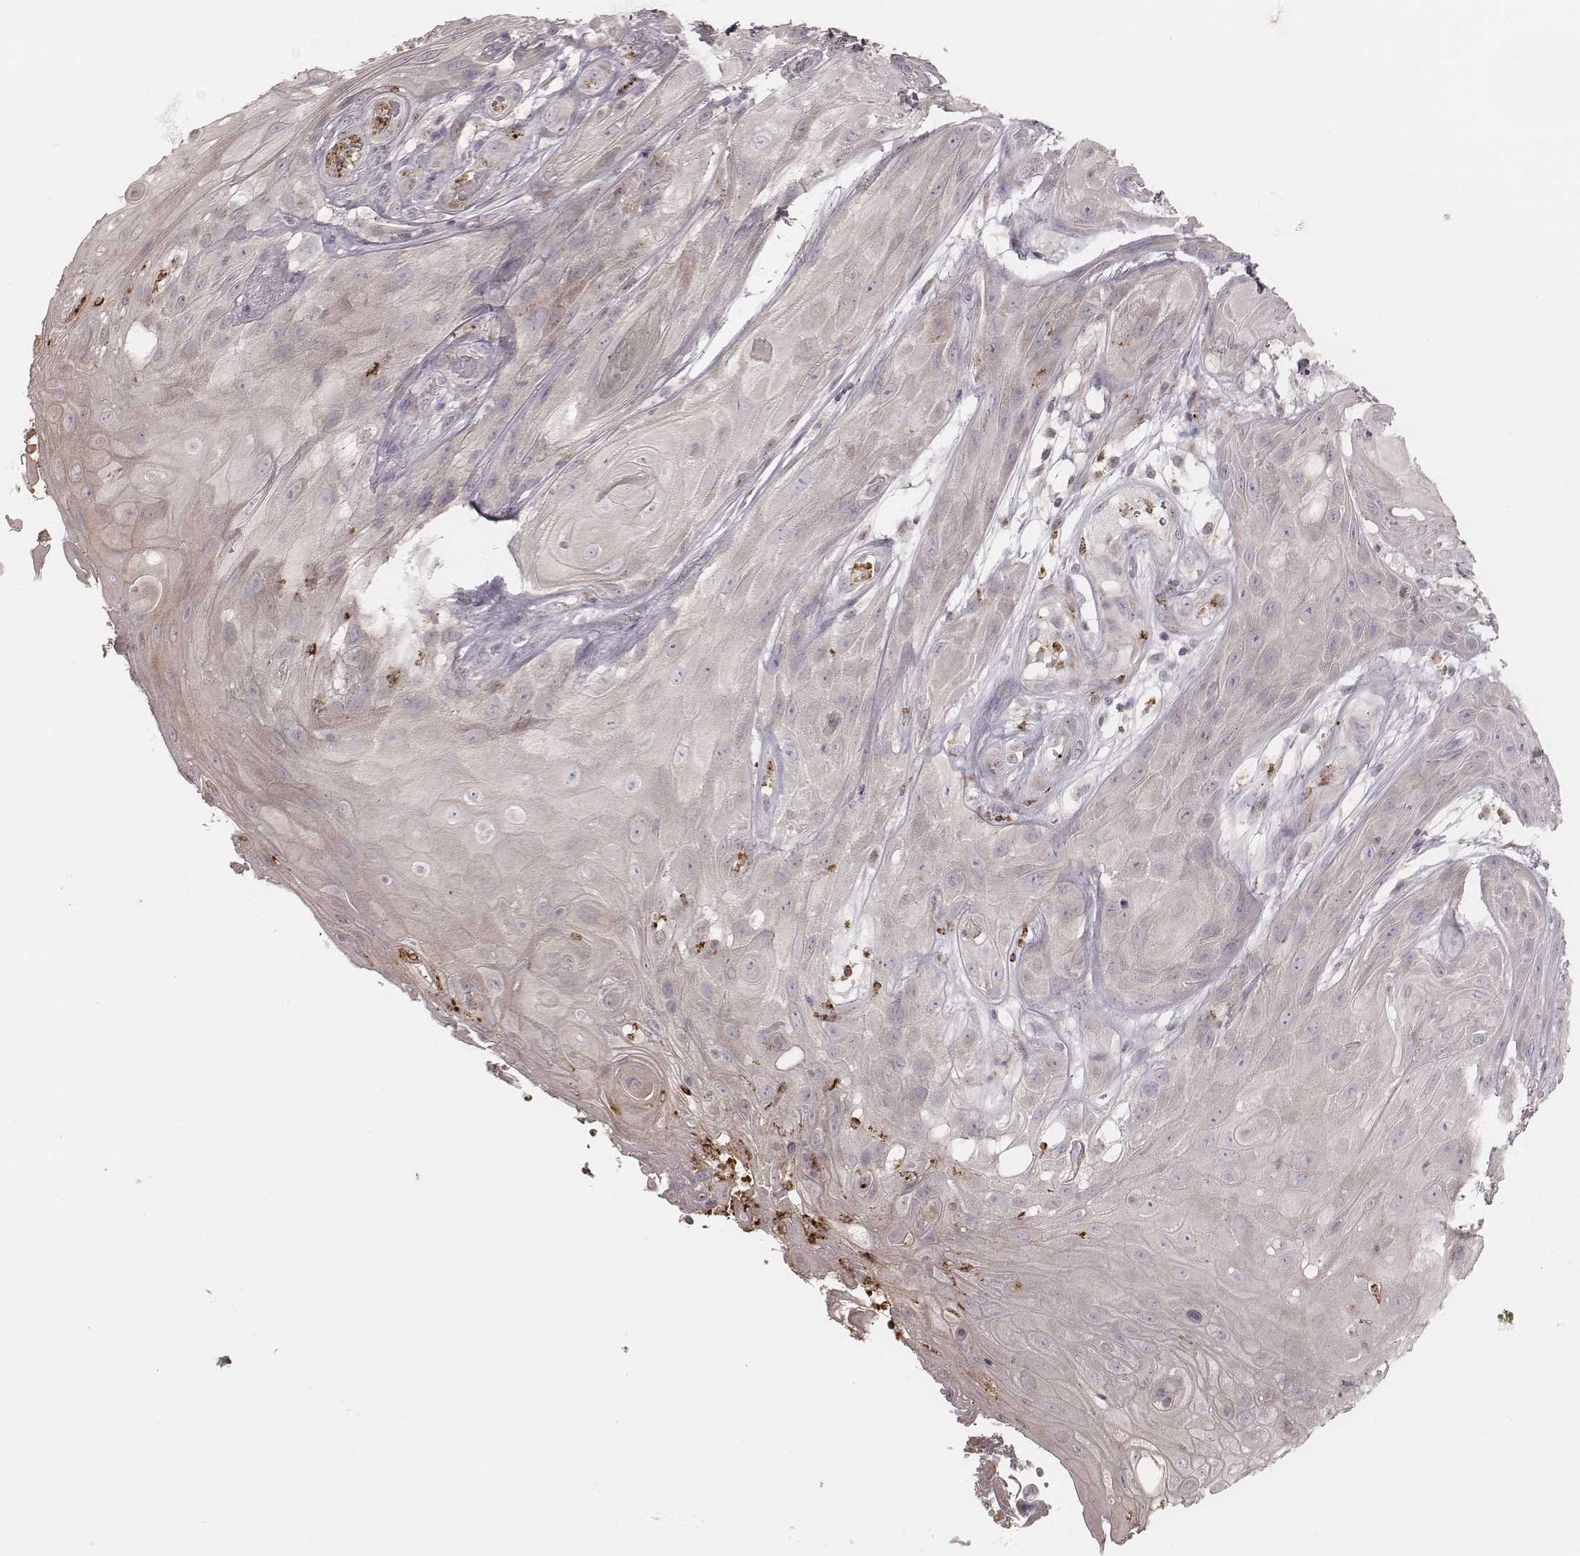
{"staining": {"intensity": "negative", "quantity": "none", "location": "none"}, "tissue": "skin cancer", "cell_type": "Tumor cells", "image_type": "cancer", "snomed": [{"axis": "morphology", "description": "Squamous cell carcinoma, NOS"}, {"axis": "topography", "description": "Skin"}], "caption": "Squamous cell carcinoma (skin) stained for a protein using IHC exhibits no positivity tumor cells.", "gene": "ABCA7", "patient": {"sex": "male", "age": 62}}